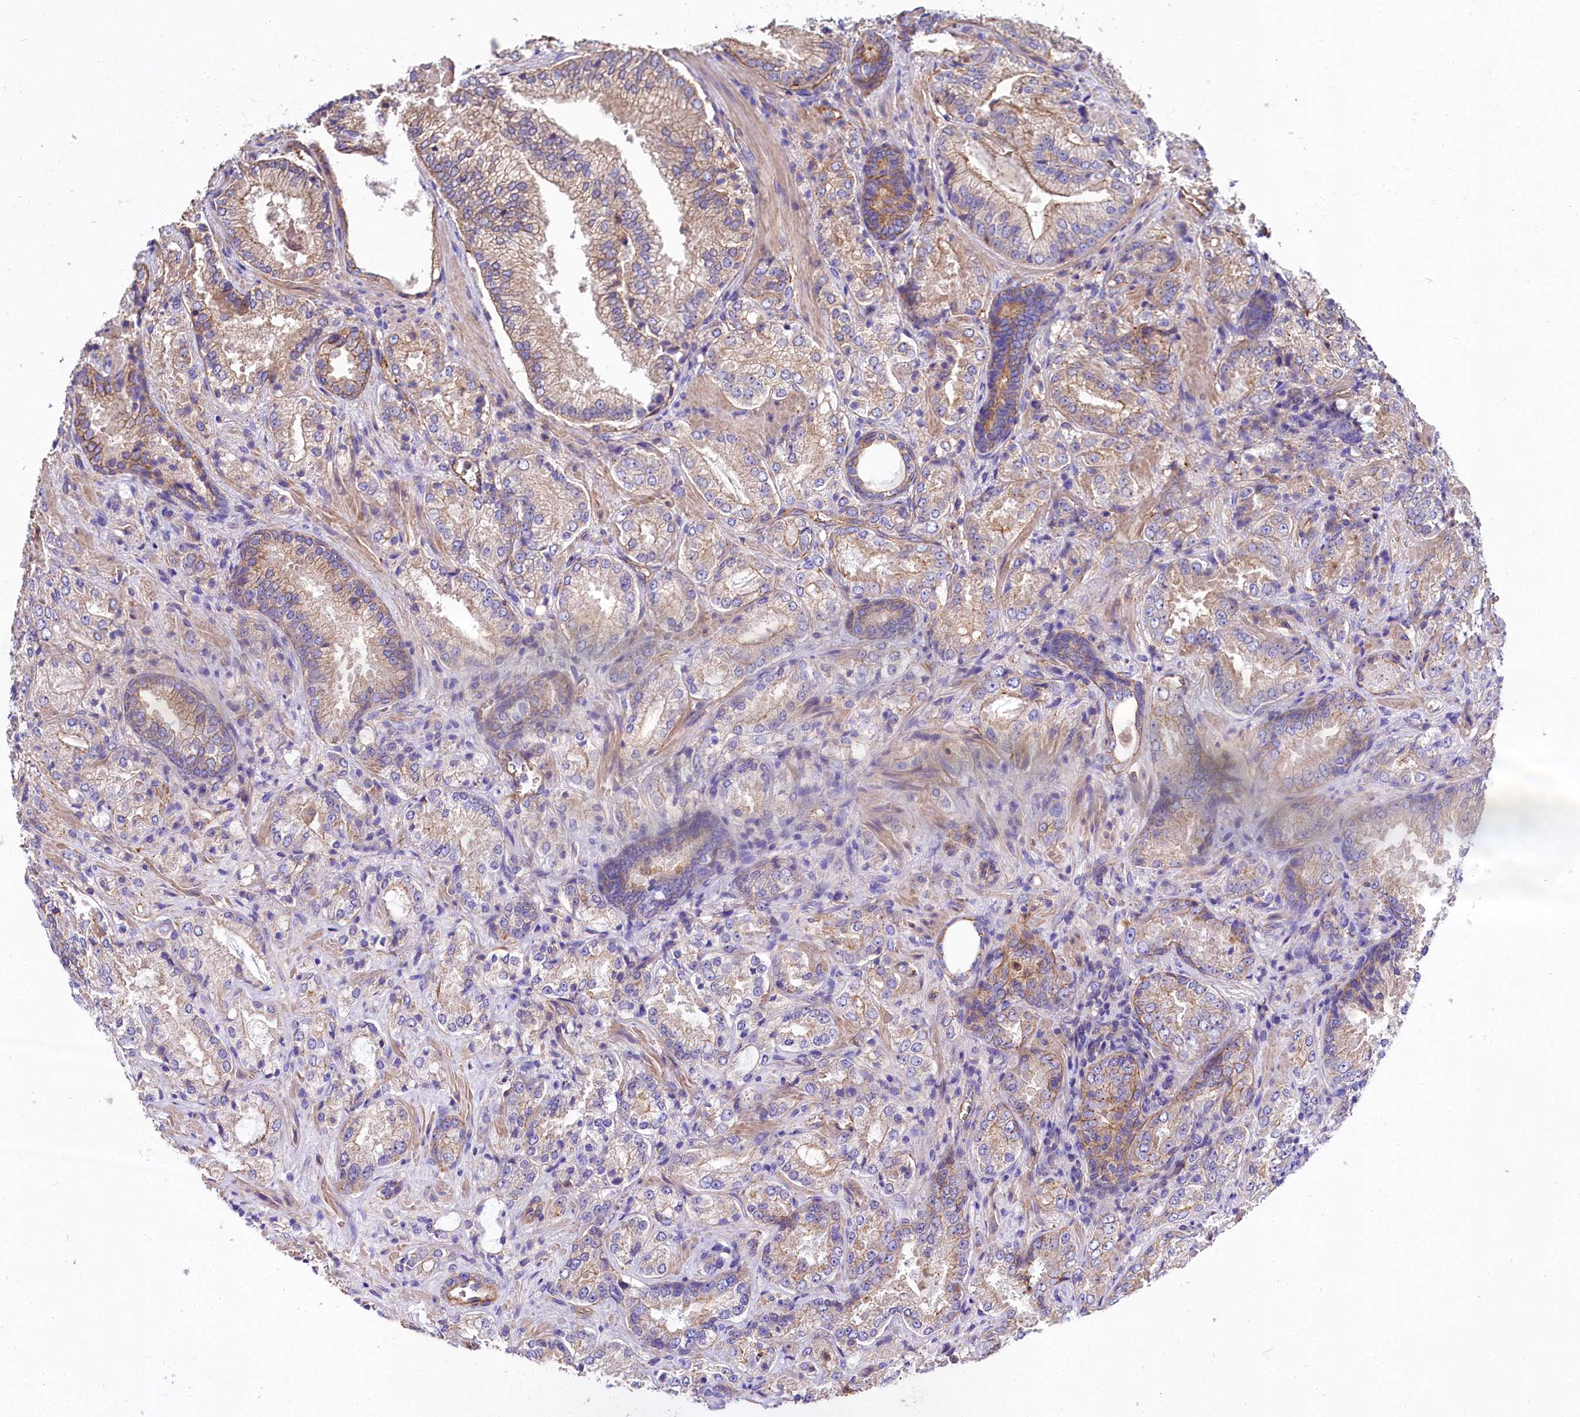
{"staining": {"intensity": "moderate", "quantity": "25%-75%", "location": "cytoplasmic/membranous"}, "tissue": "prostate cancer", "cell_type": "Tumor cells", "image_type": "cancer", "snomed": [{"axis": "morphology", "description": "Adenocarcinoma, Low grade"}, {"axis": "topography", "description": "Prostate"}], "caption": "Protein expression analysis of human prostate adenocarcinoma (low-grade) reveals moderate cytoplasmic/membranous positivity in about 25%-75% of tumor cells.", "gene": "FCHSD2", "patient": {"sex": "male", "age": 74}}